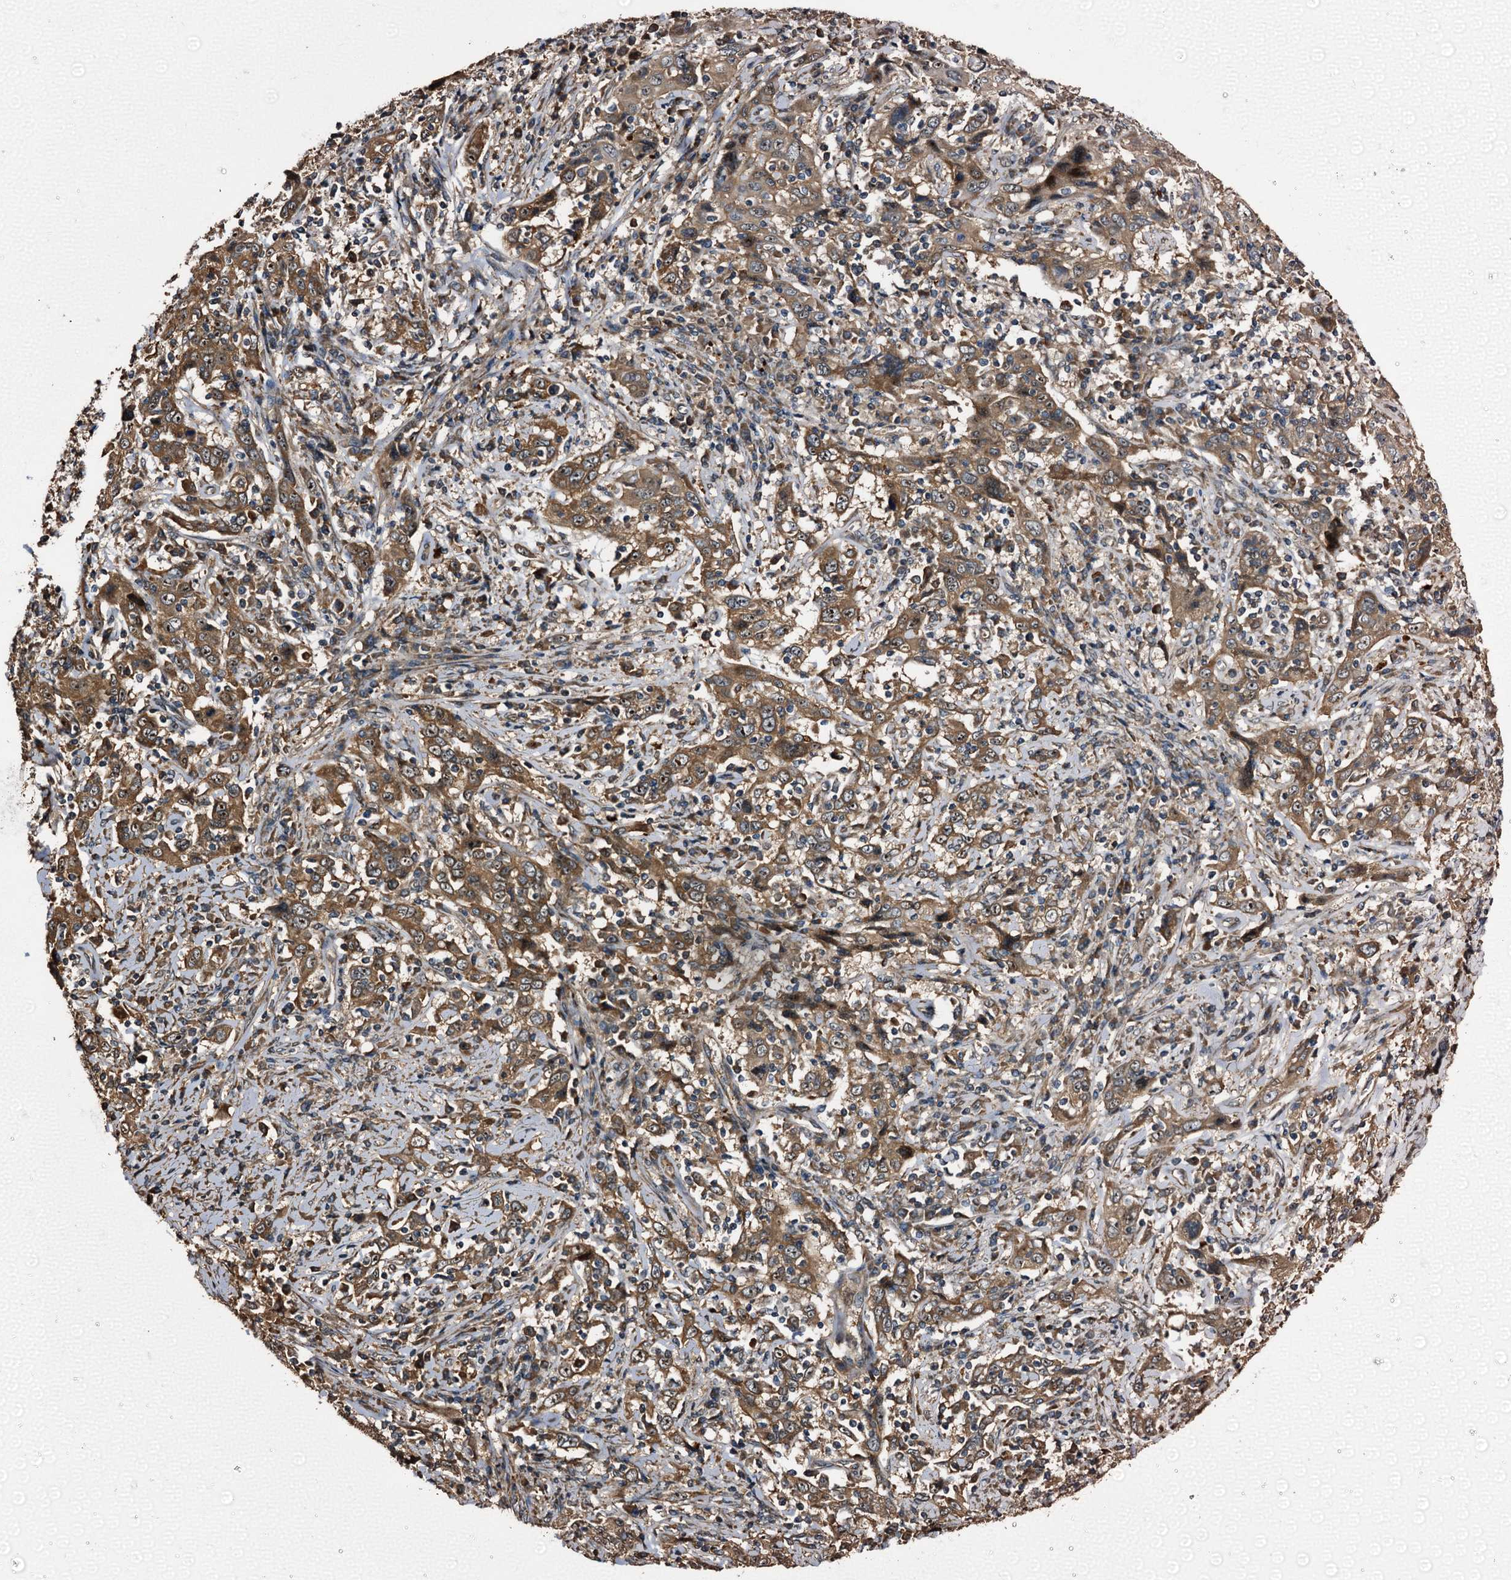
{"staining": {"intensity": "moderate", "quantity": ">75%", "location": "cytoplasmic/membranous"}, "tissue": "cervical cancer", "cell_type": "Tumor cells", "image_type": "cancer", "snomed": [{"axis": "morphology", "description": "Squamous cell carcinoma, NOS"}, {"axis": "topography", "description": "Cervix"}], "caption": "Human cervical cancer stained with a protein marker reveals moderate staining in tumor cells.", "gene": "PEX5", "patient": {"sex": "female", "age": 46}}